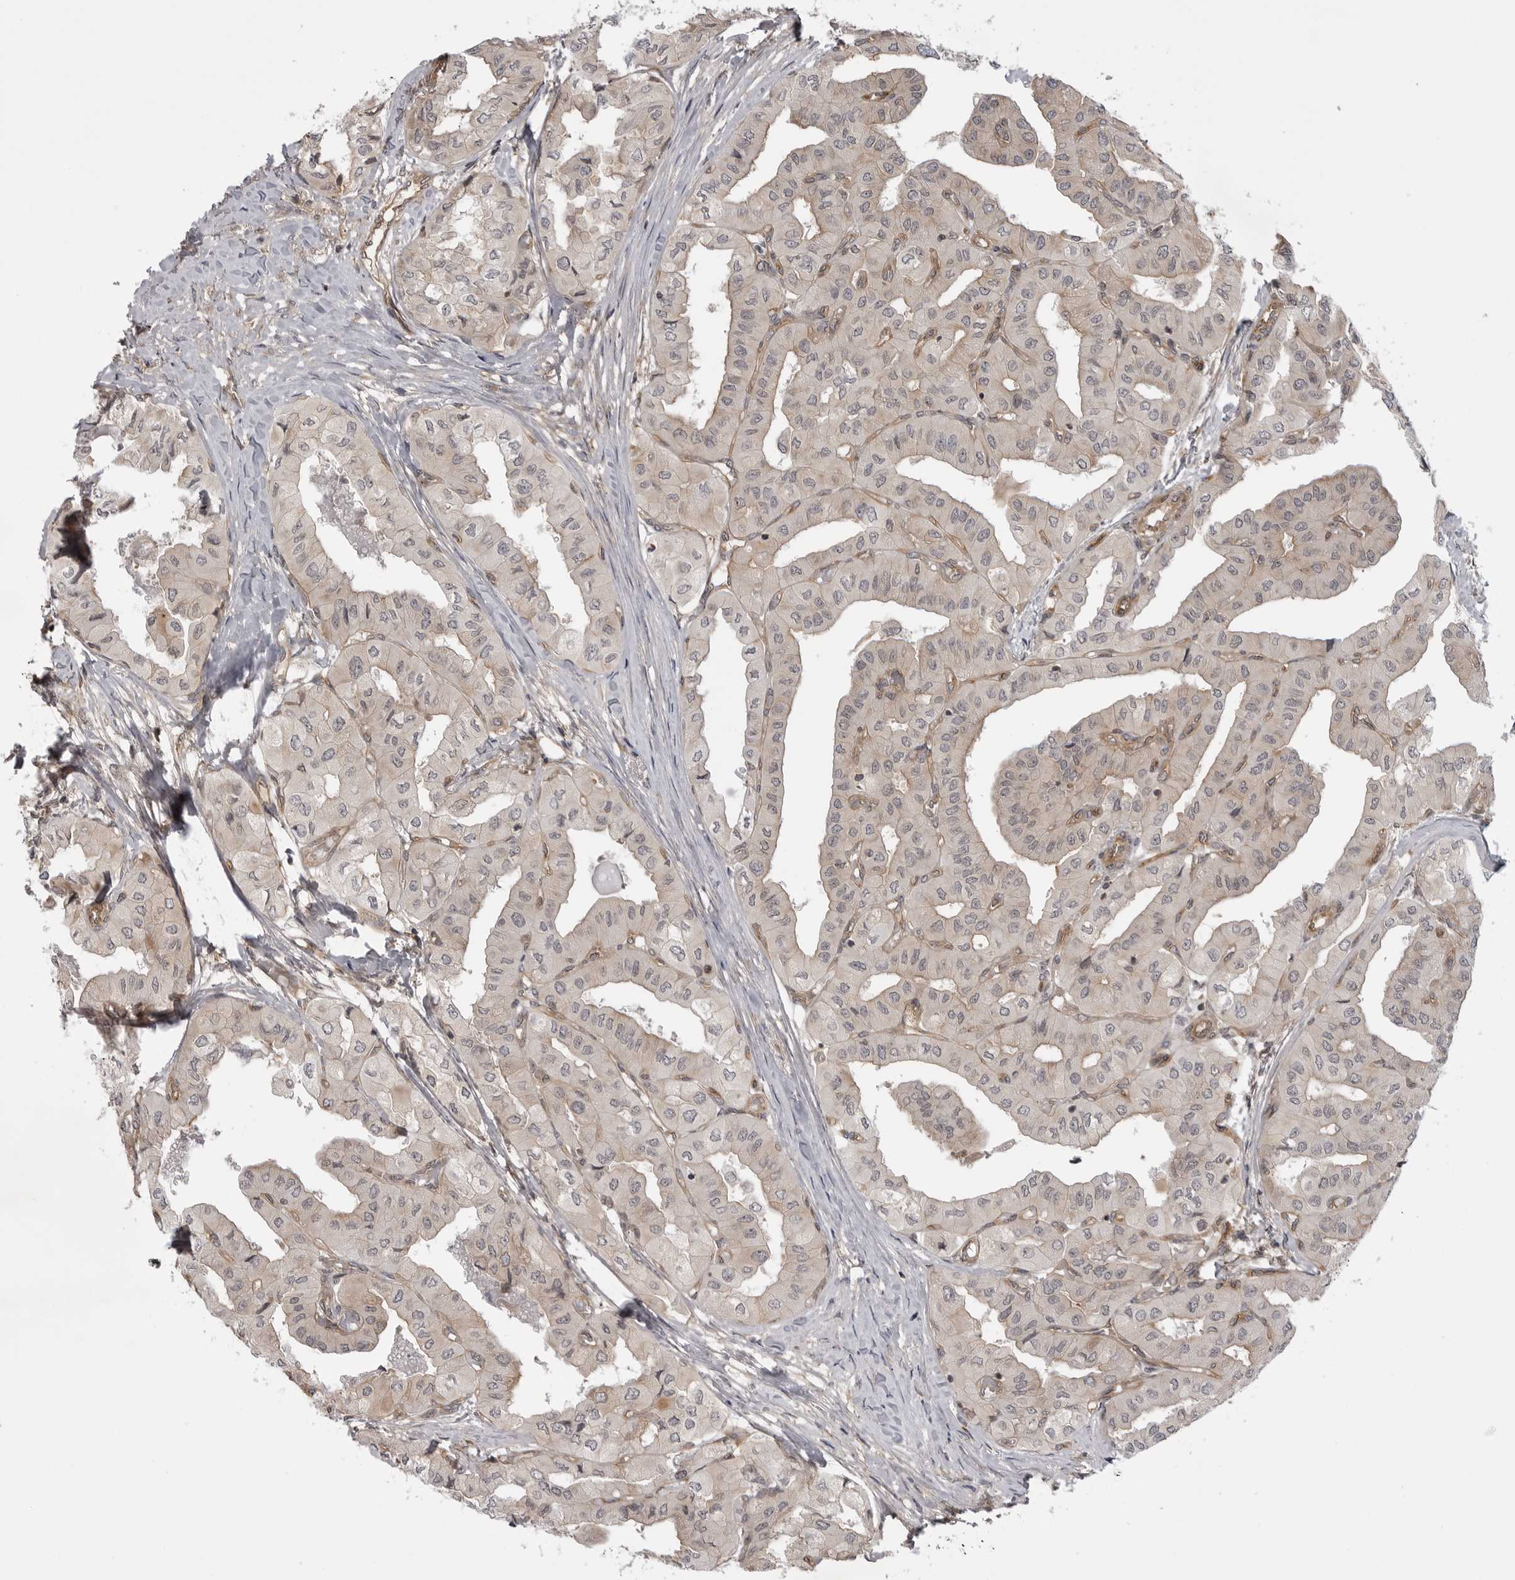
{"staining": {"intensity": "weak", "quantity": "<25%", "location": "cytoplasmic/membranous"}, "tissue": "thyroid cancer", "cell_type": "Tumor cells", "image_type": "cancer", "snomed": [{"axis": "morphology", "description": "Papillary adenocarcinoma, NOS"}, {"axis": "topography", "description": "Thyroid gland"}], "caption": "DAB (3,3'-diaminobenzidine) immunohistochemical staining of thyroid cancer (papillary adenocarcinoma) demonstrates no significant positivity in tumor cells.", "gene": "LRRC45", "patient": {"sex": "female", "age": 59}}